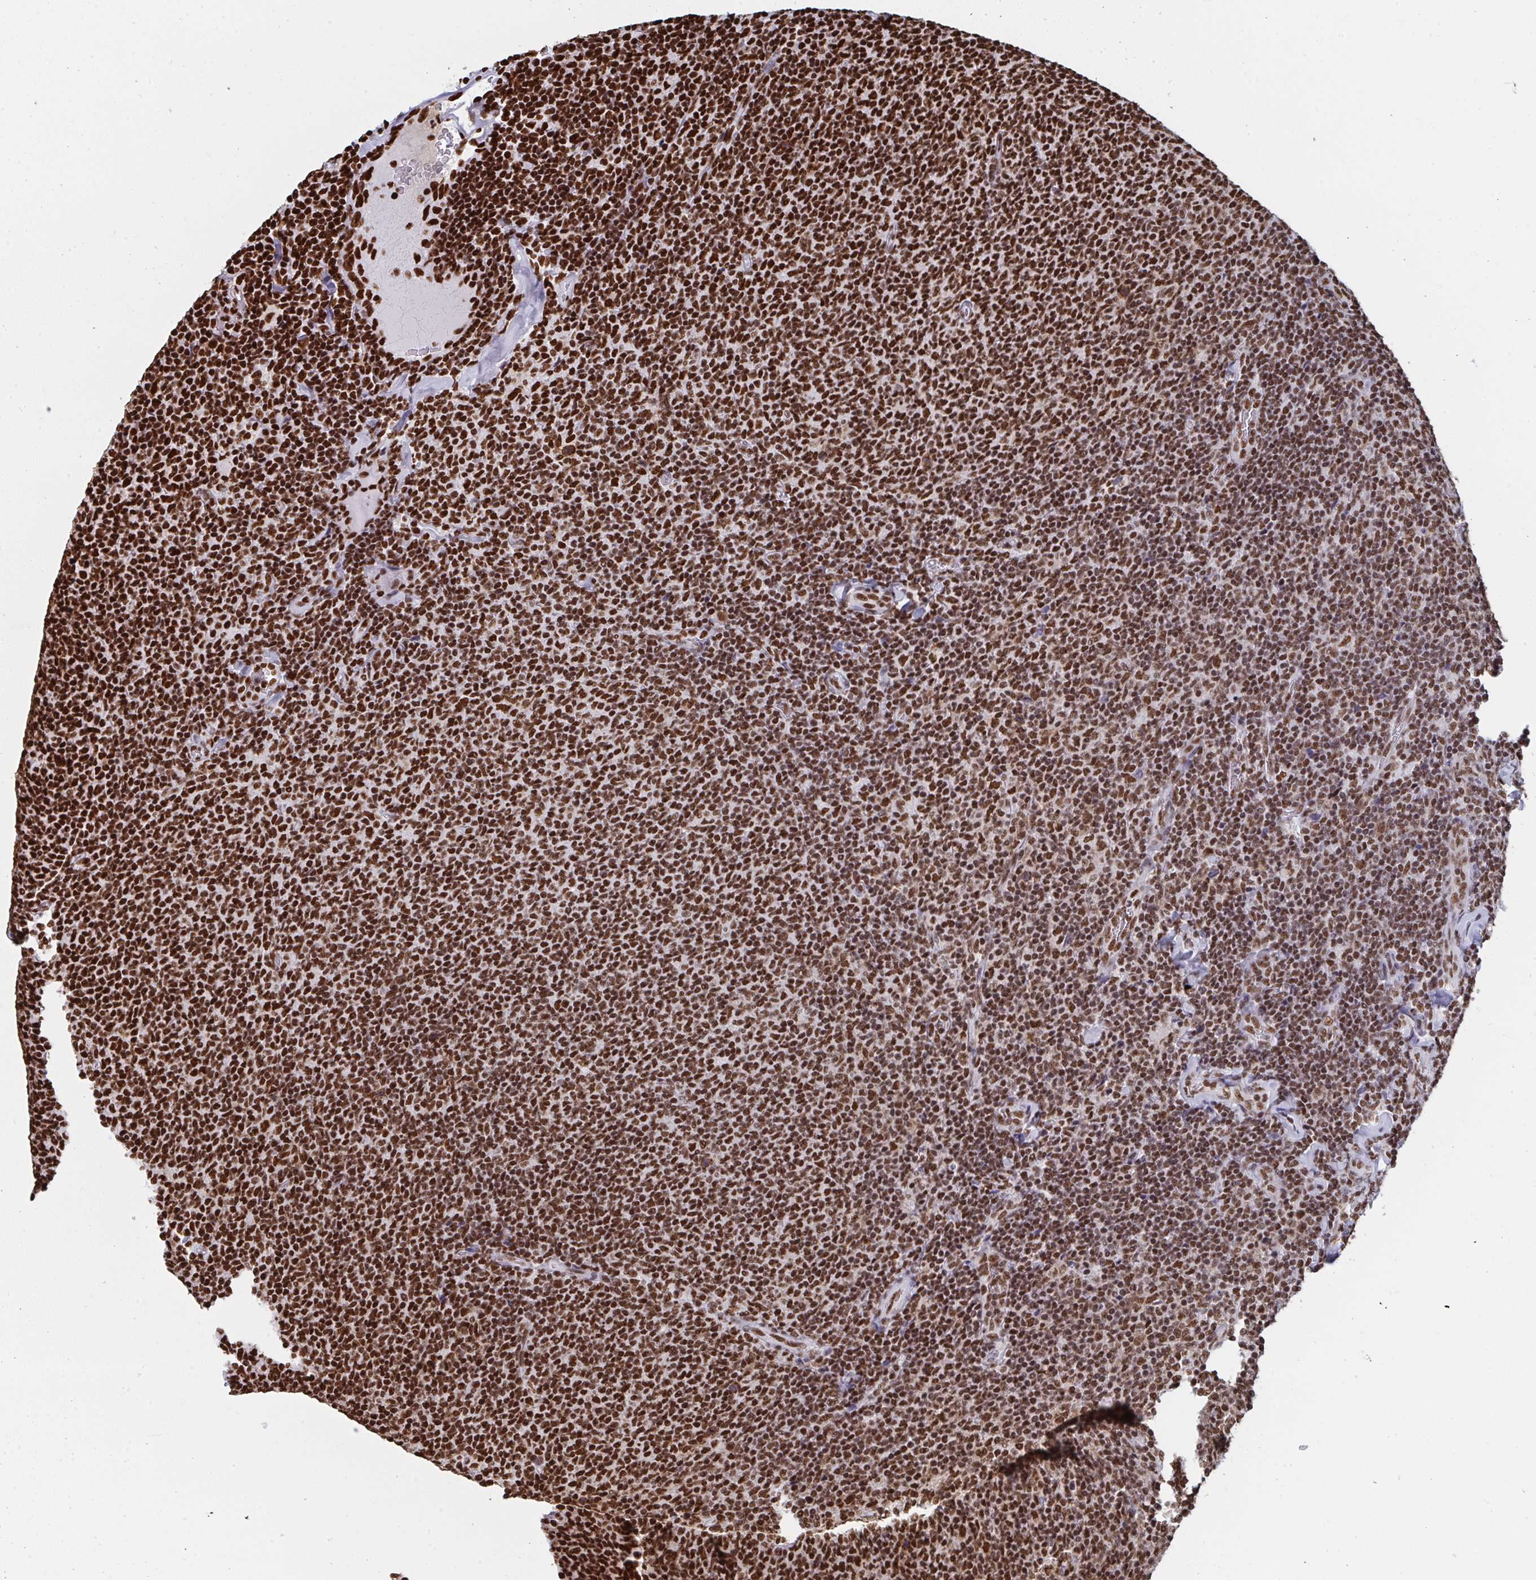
{"staining": {"intensity": "strong", "quantity": ">75%", "location": "nuclear"}, "tissue": "lymphoma", "cell_type": "Tumor cells", "image_type": "cancer", "snomed": [{"axis": "morphology", "description": "Malignant lymphoma, non-Hodgkin's type, Low grade"}, {"axis": "topography", "description": "Lymph node"}], "caption": "IHC histopathology image of neoplastic tissue: low-grade malignant lymphoma, non-Hodgkin's type stained using immunohistochemistry (IHC) shows high levels of strong protein expression localized specifically in the nuclear of tumor cells, appearing as a nuclear brown color.", "gene": "GAR1", "patient": {"sex": "male", "age": 52}}